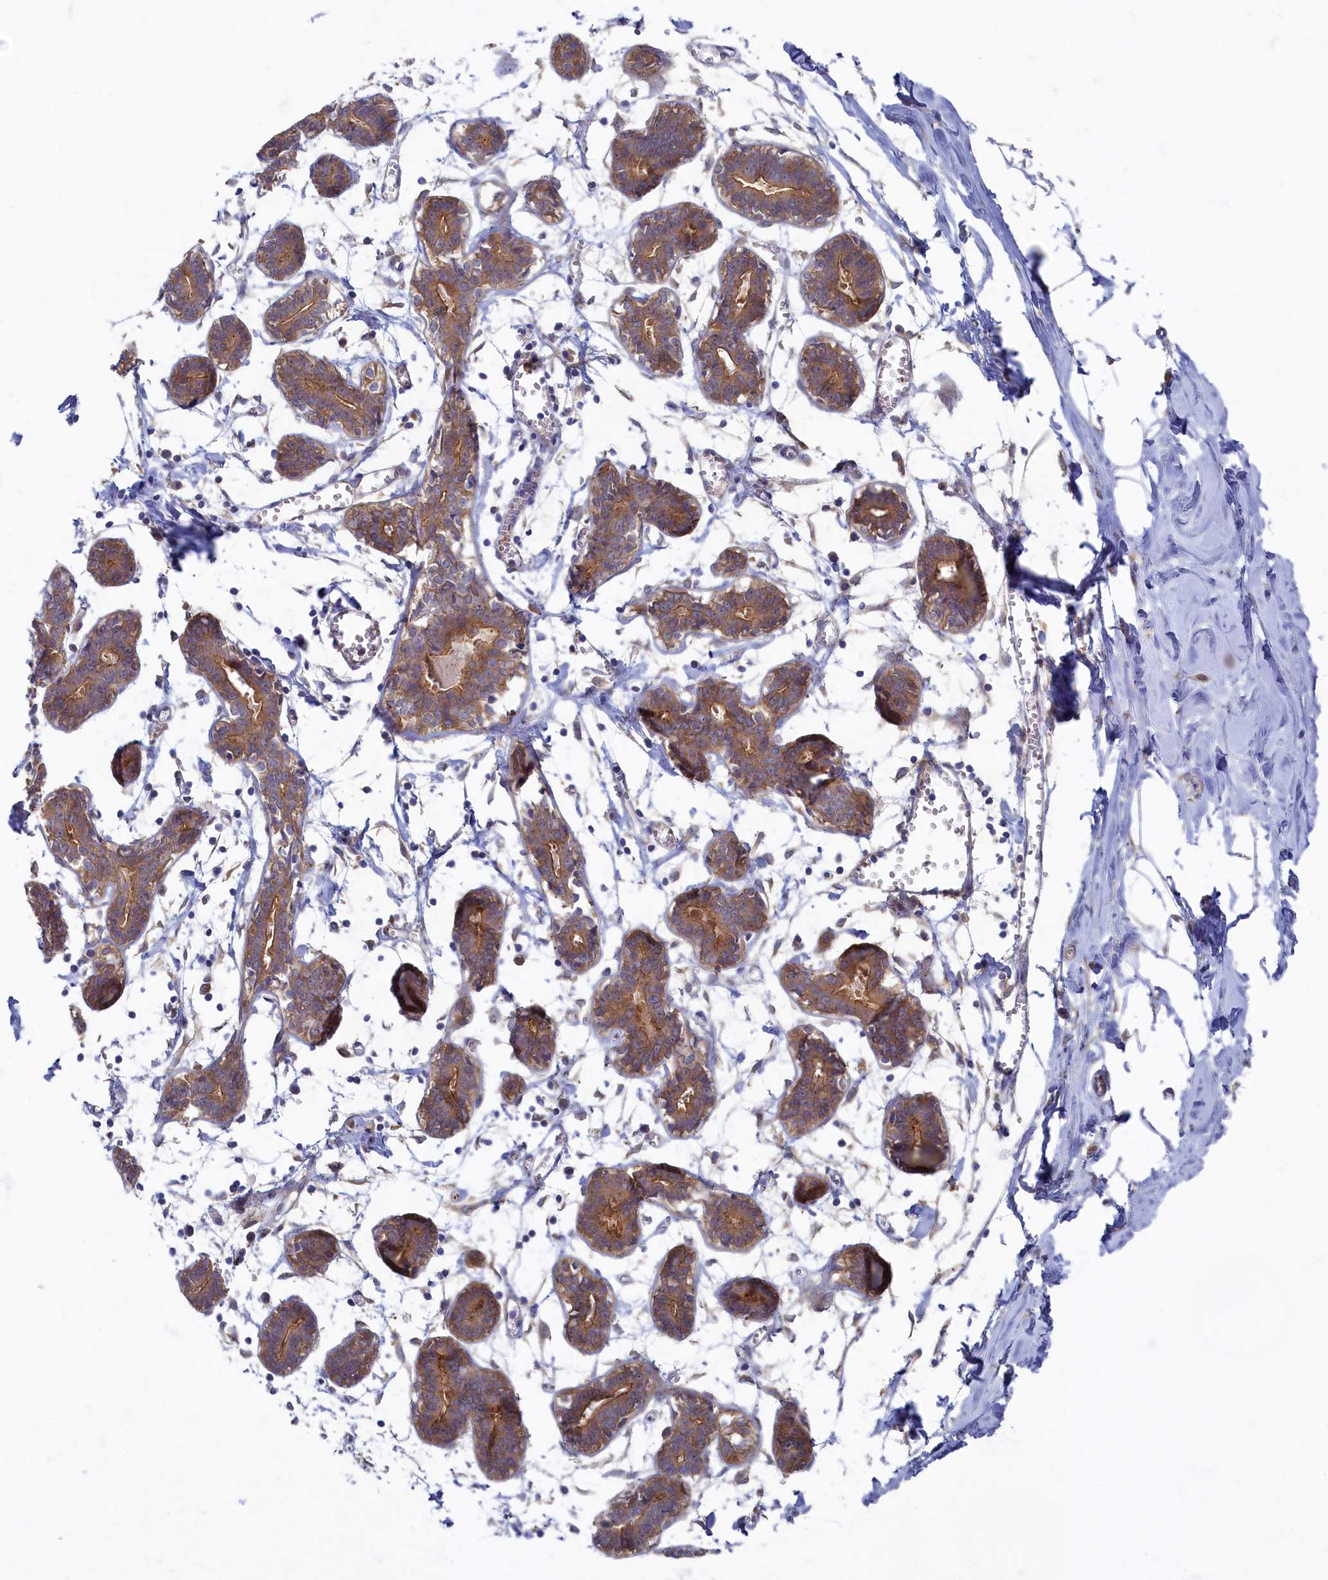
{"staining": {"intensity": "negative", "quantity": "none", "location": "none"}, "tissue": "breast", "cell_type": "Adipocytes", "image_type": "normal", "snomed": [{"axis": "morphology", "description": "Normal tissue, NOS"}, {"axis": "topography", "description": "Breast"}], "caption": "Immunohistochemistry (IHC) histopathology image of normal breast: human breast stained with DAB shows no significant protein positivity in adipocytes. (DAB immunohistochemistry, high magnification).", "gene": "PSMG2", "patient": {"sex": "female", "age": 27}}